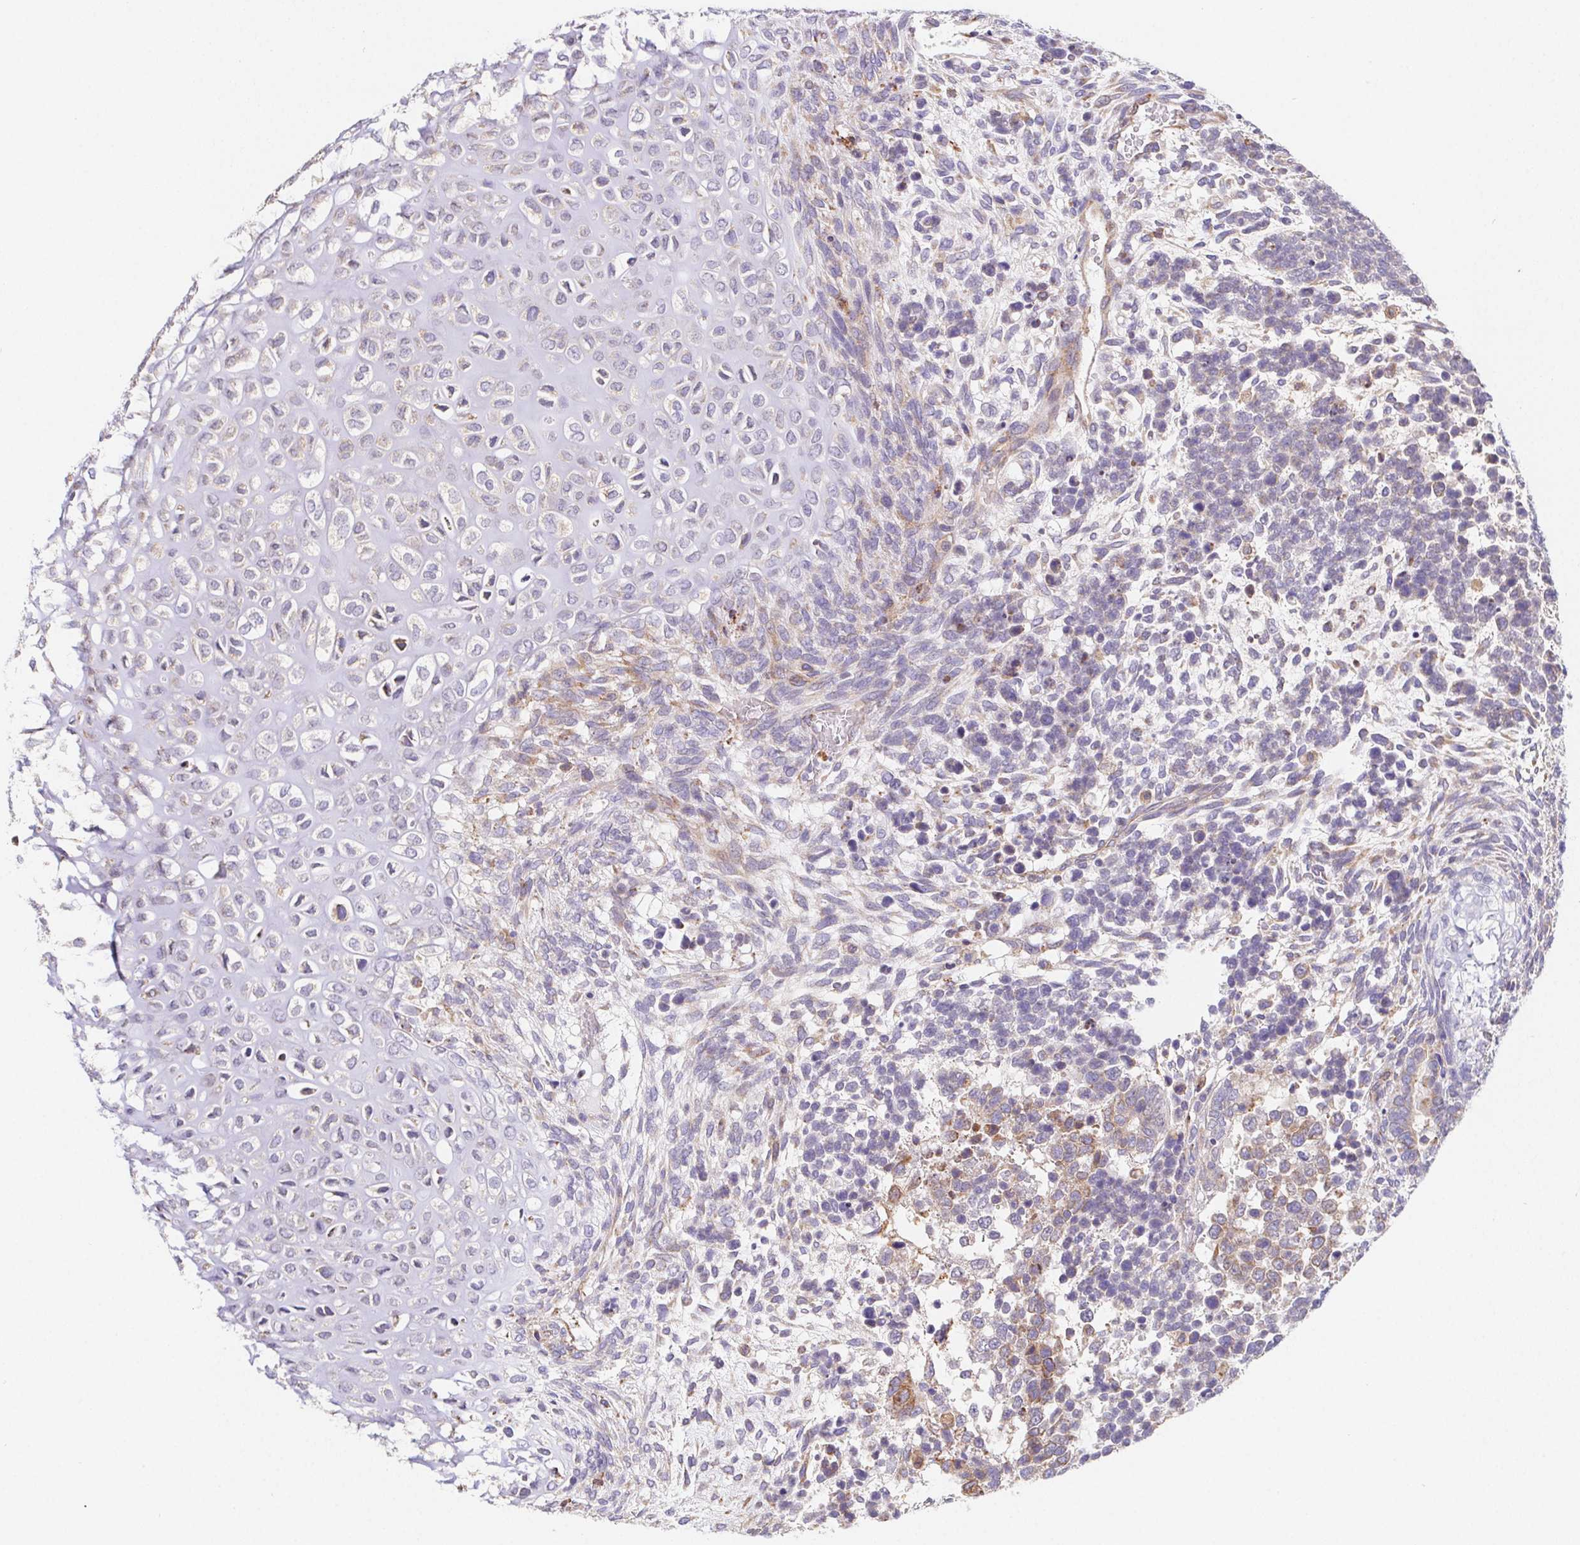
{"staining": {"intensity": "moderate", "quantity": "<25%", "location": "cytoplasmic/membranous"}, "tissue": "testis cancer", "cell_type": "Tumor cells", "image_type": "cancer", "snomed": [{"axis": "morphology", "description": "Carcinoma, Embryonal, NOS"}, {"axis": "topography", "description": "Testis"}], "caption": "The histopathology image exhibits staining of testis cancer, revealing moderate cytoplasmic/membranous protein expression (brown color) within tumor cells.", "gene": "ADAM8", "patient": {"sex": "male", "age": 23}}